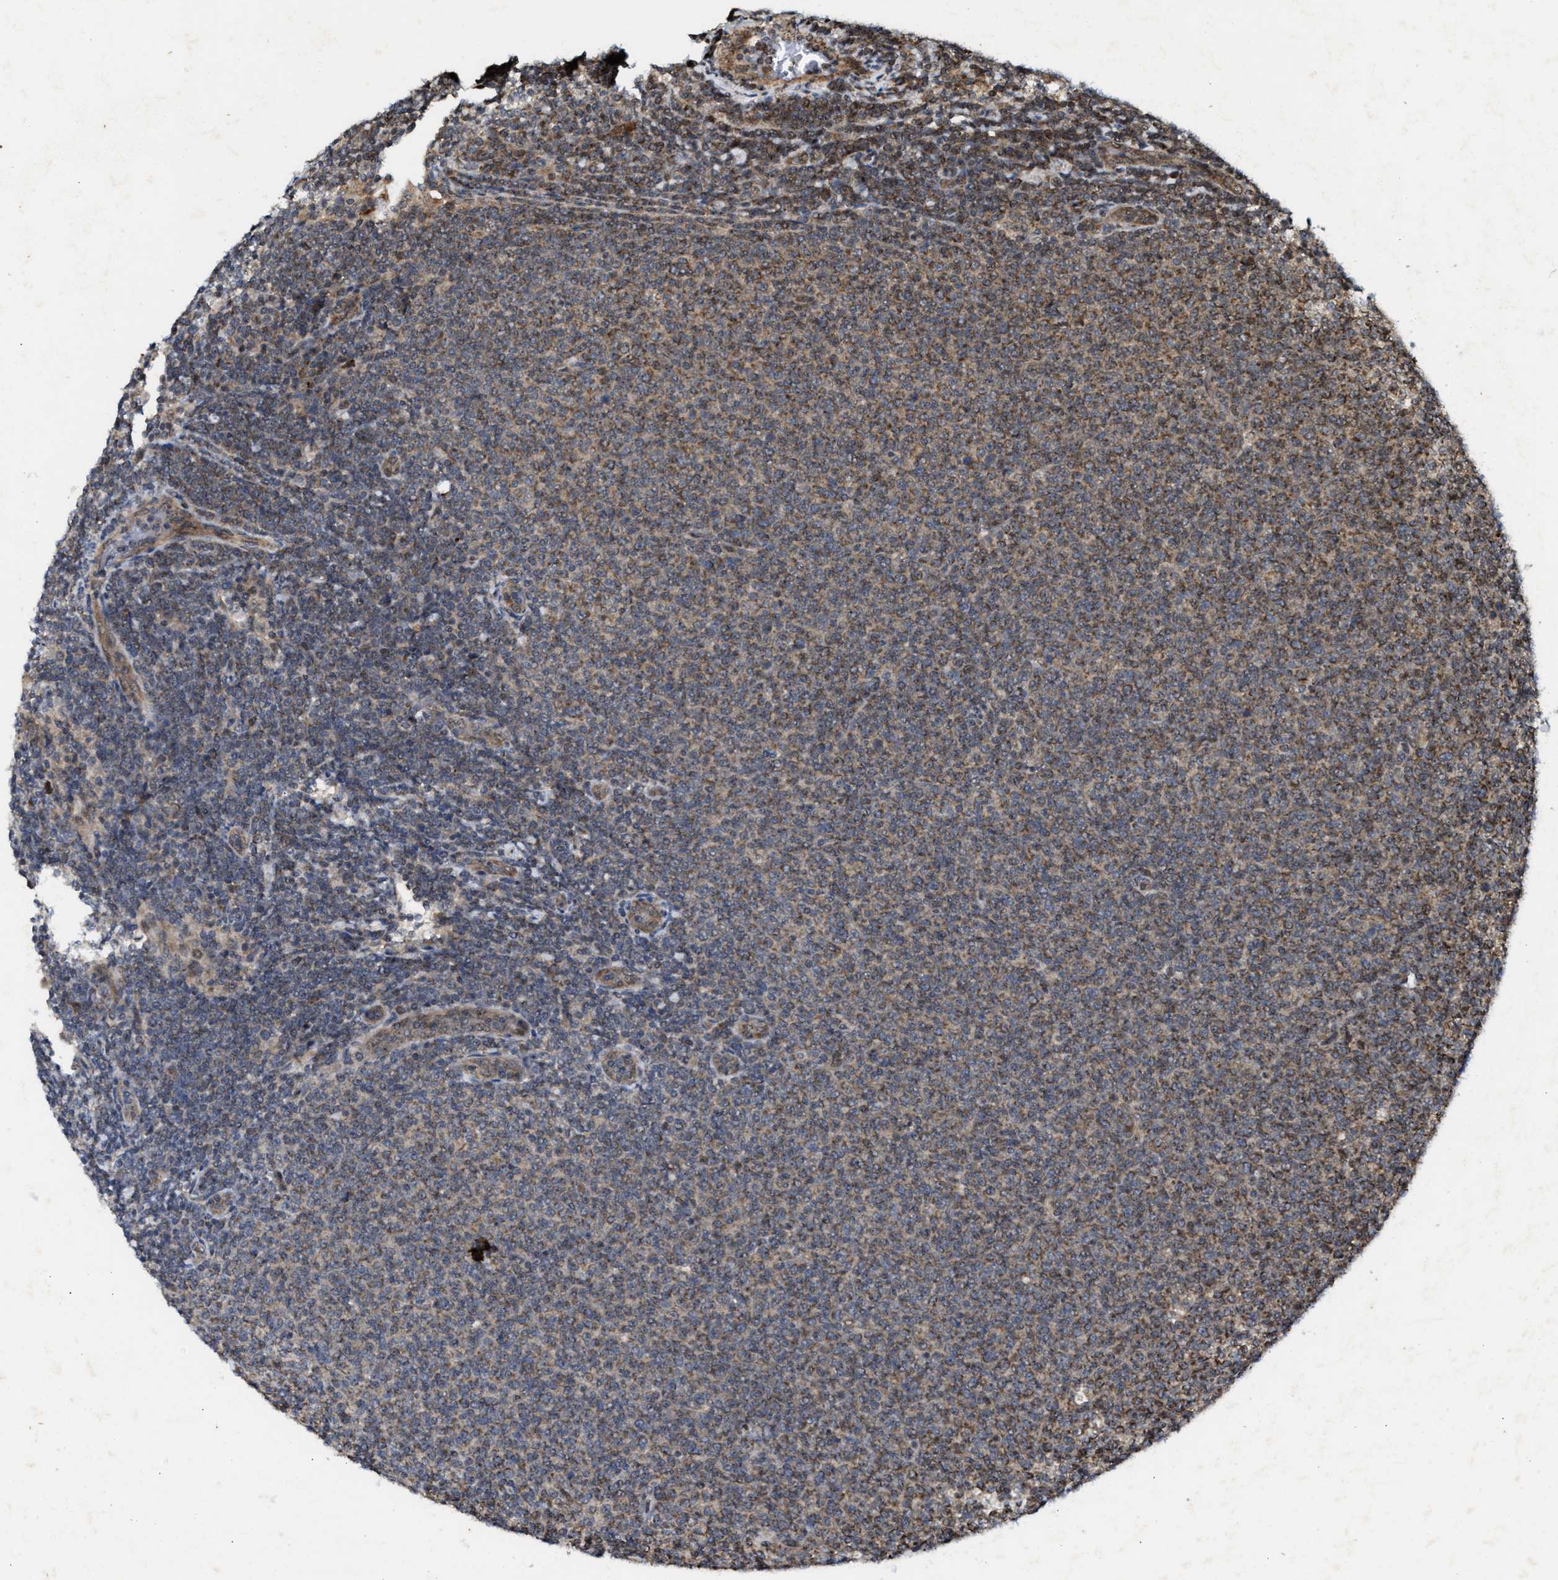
{"staining": {"intensity": "weak", "quantity": ">75%", "location": "cytoplasmic/membranous"}, "tissue": "lymphoma", "cell_type": "Tumor cells", "image_type": "cancer", "snomed": [{"axis": "morphology", "description": "Malignant lymphoma, non-Hodgkin's type, Low grade"}, {"axis": "topography", "description": "Lymph node"}], "caption": "The histopathology image reveals a brown stain indicating the presence of a protein in the cytoplasmic/membranous of tumor cells in lymphoma. (Stains: DAB (3,3'-diaminobenzidine) in brown, nuclei in blue, Microscopy: brightfield microscopy at high magnification).", "gene": "CFLAR", "patient": {"sex": "male", "age": 66}}